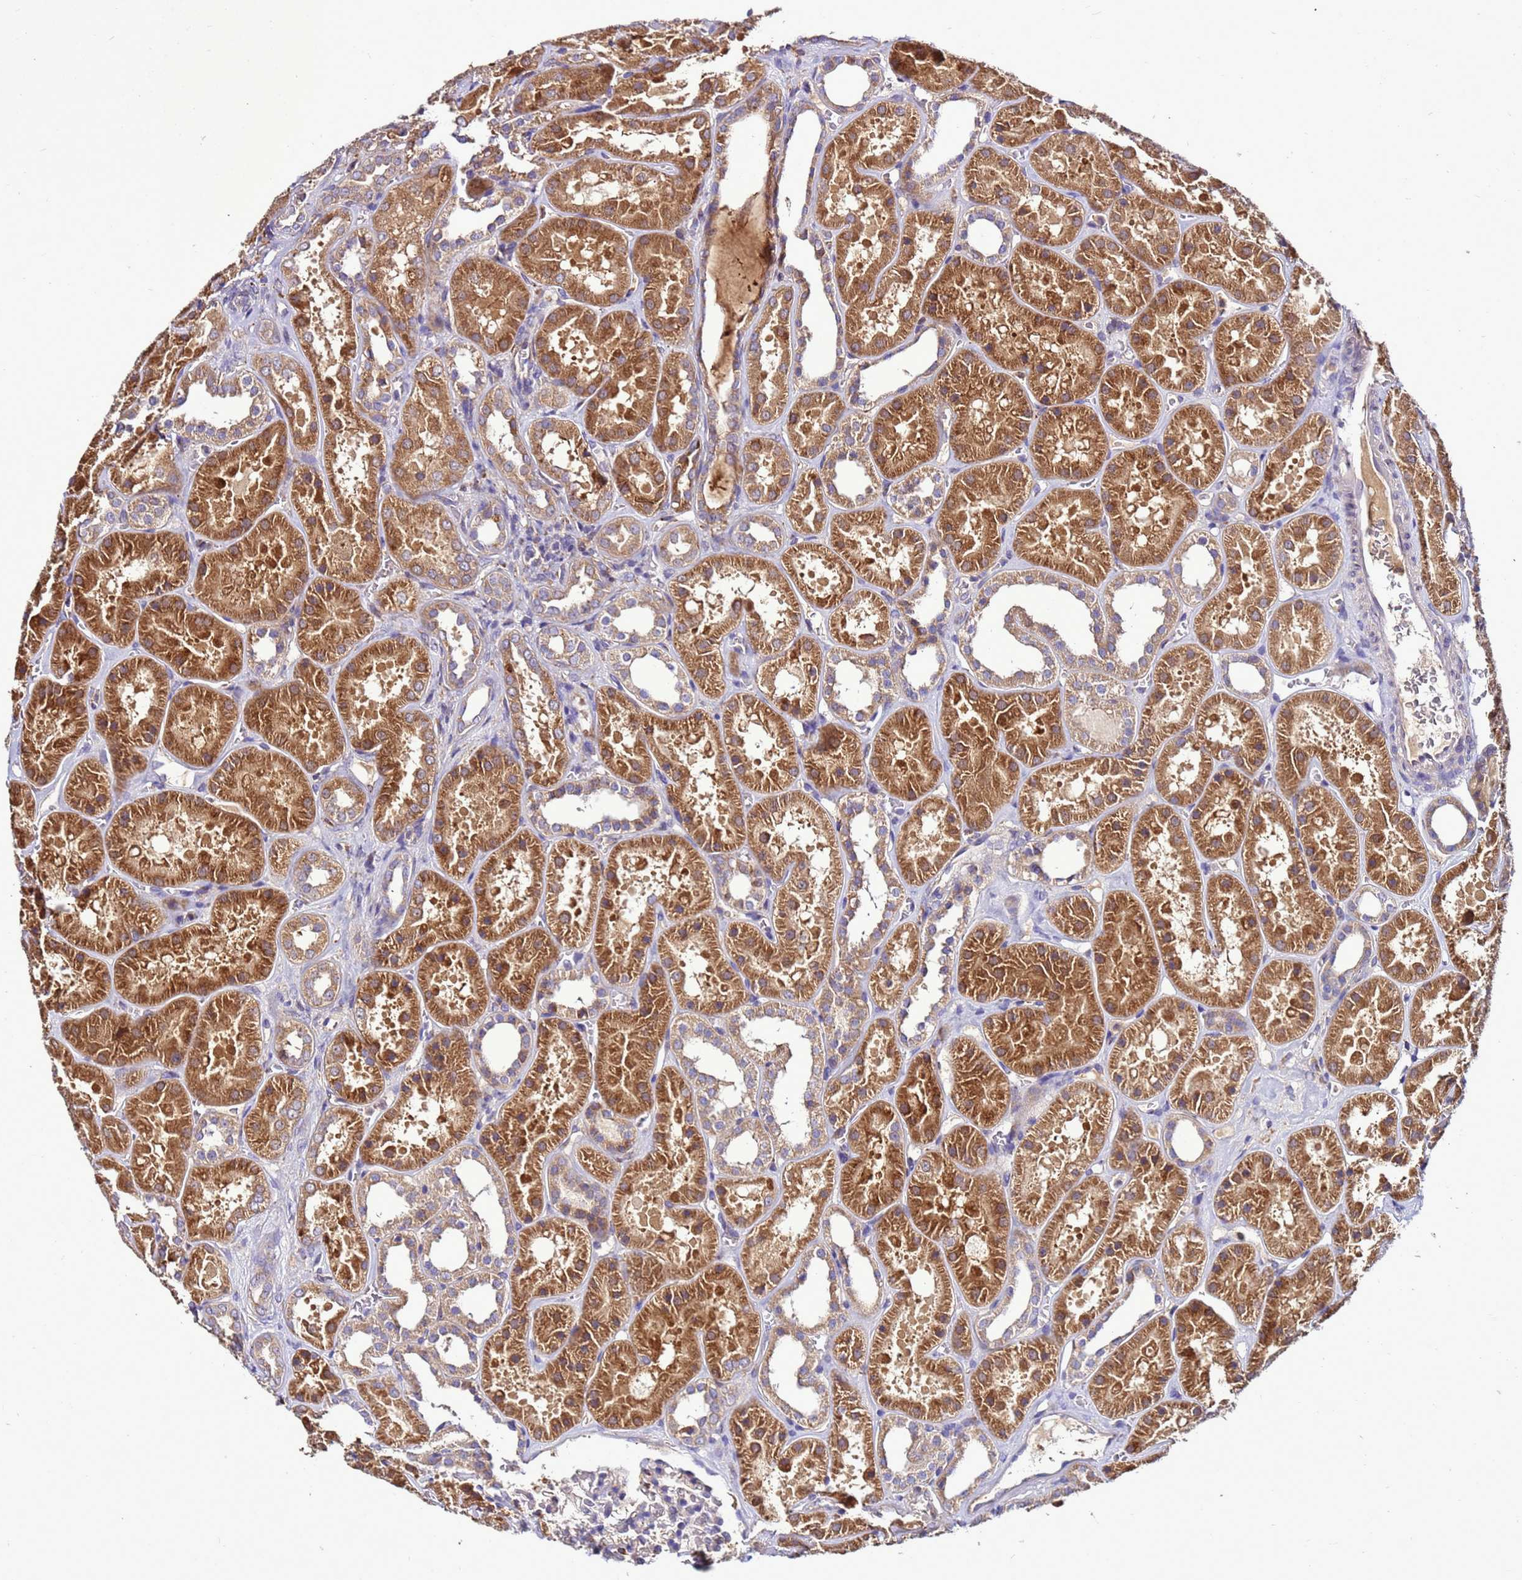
{"staining": {"intensity": "weak", "quantity": "25%-75%", "location": "cytoplasmic/membranous"}, "tissue": "kidney", "cell_type": "Cells in glomeruli", "image_type": "normal", "snomed": [{"axis": "morphology", "description": "Normal tissue, NOS"}, {"axis": "topography", "description": "Kidney"}], "caption": "DAB (3,3'-diaminobenzidine) immunohistochemical staining of unremarkable human kidney reveals weak cytoplasmic/membranous protein expression in approximately 25%-75% of cells in glomeruli. (brown staining indicates protein expression, while blue staining denotes nuclei).", "gene": "ANTKMT", "patient": {"sex": "female", "age": 41}}